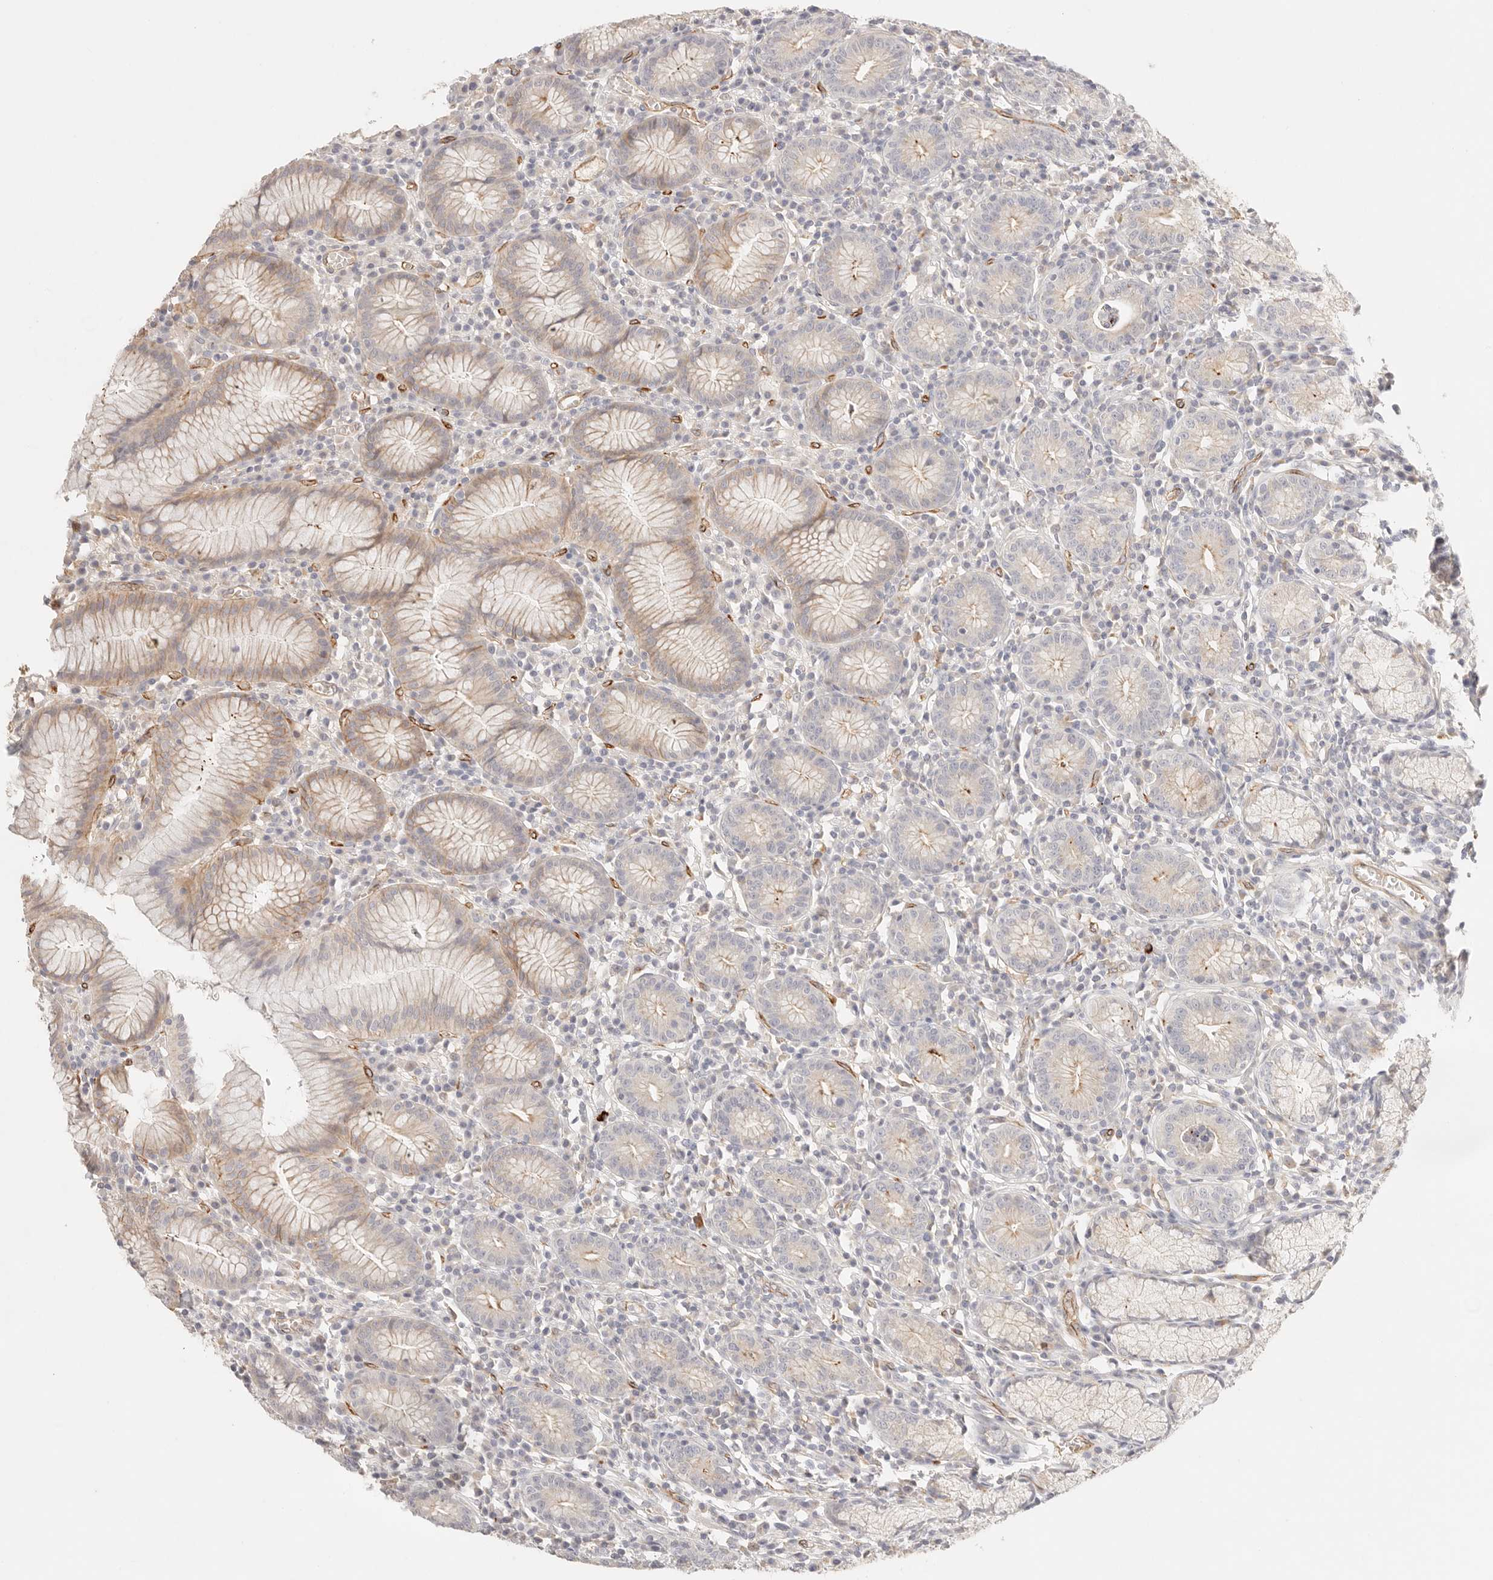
{"staining": {"intensity": "moderate", "quantity": "25%-75%", "location": "cytoplasmic/membranous"}, "tissue": "stomach", "cell_type": "Glandular cells", "image_type": "normal", "snomed": [{"axis": "morphology", "description": "Normal tissue, NOS"}, {"axis": "topography", "description": "Stomach"}], "caption": "Immunohistochemistry micrograph of normal human stomach stained for a protein (brown), which demonstrates medium levels of moderate cytoplasmic/membranous expression in about 25%-75% of glandular cells.", "gene": "CEP120", "patient": {"sex": "male", "age": 55}}